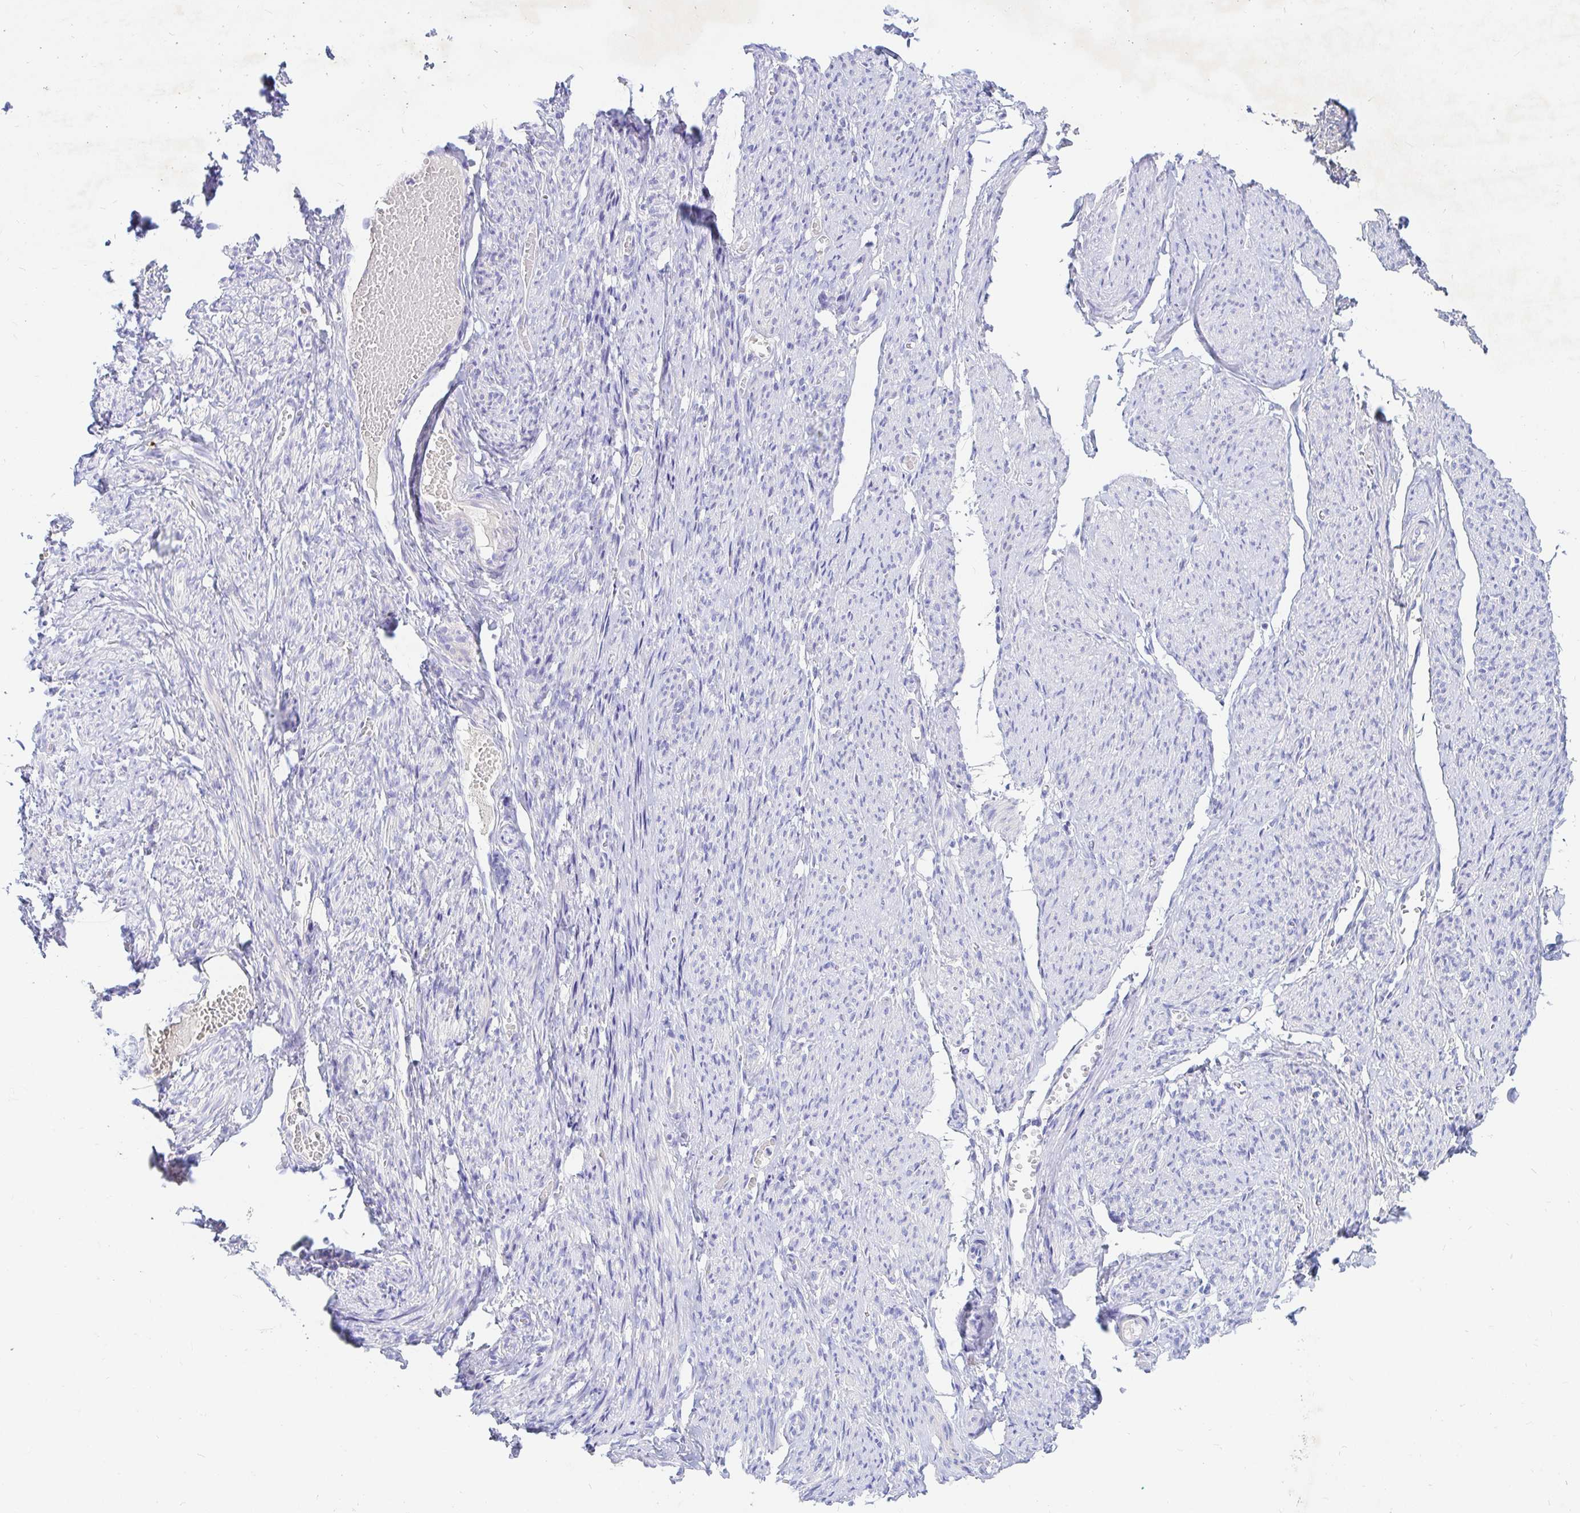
{"staining": {"intensity": "negative", "quantity": "none", "location": "none"}, "tissue": "smooth muscle", "cell_type": "Smooth muscle cells", "image_type": "normal", "snomed": [{"axis": "morphology", "description": "Normal tissue, NOS"}, {"axis": "topography", "description": "Smooth muscle"}], "caption": "The photomicrograph reveals no significant positivity in smooth muscle cells of smooth muscle.", "gene": "NR2E1", "patient": {"sex": "female", "age": 65}}